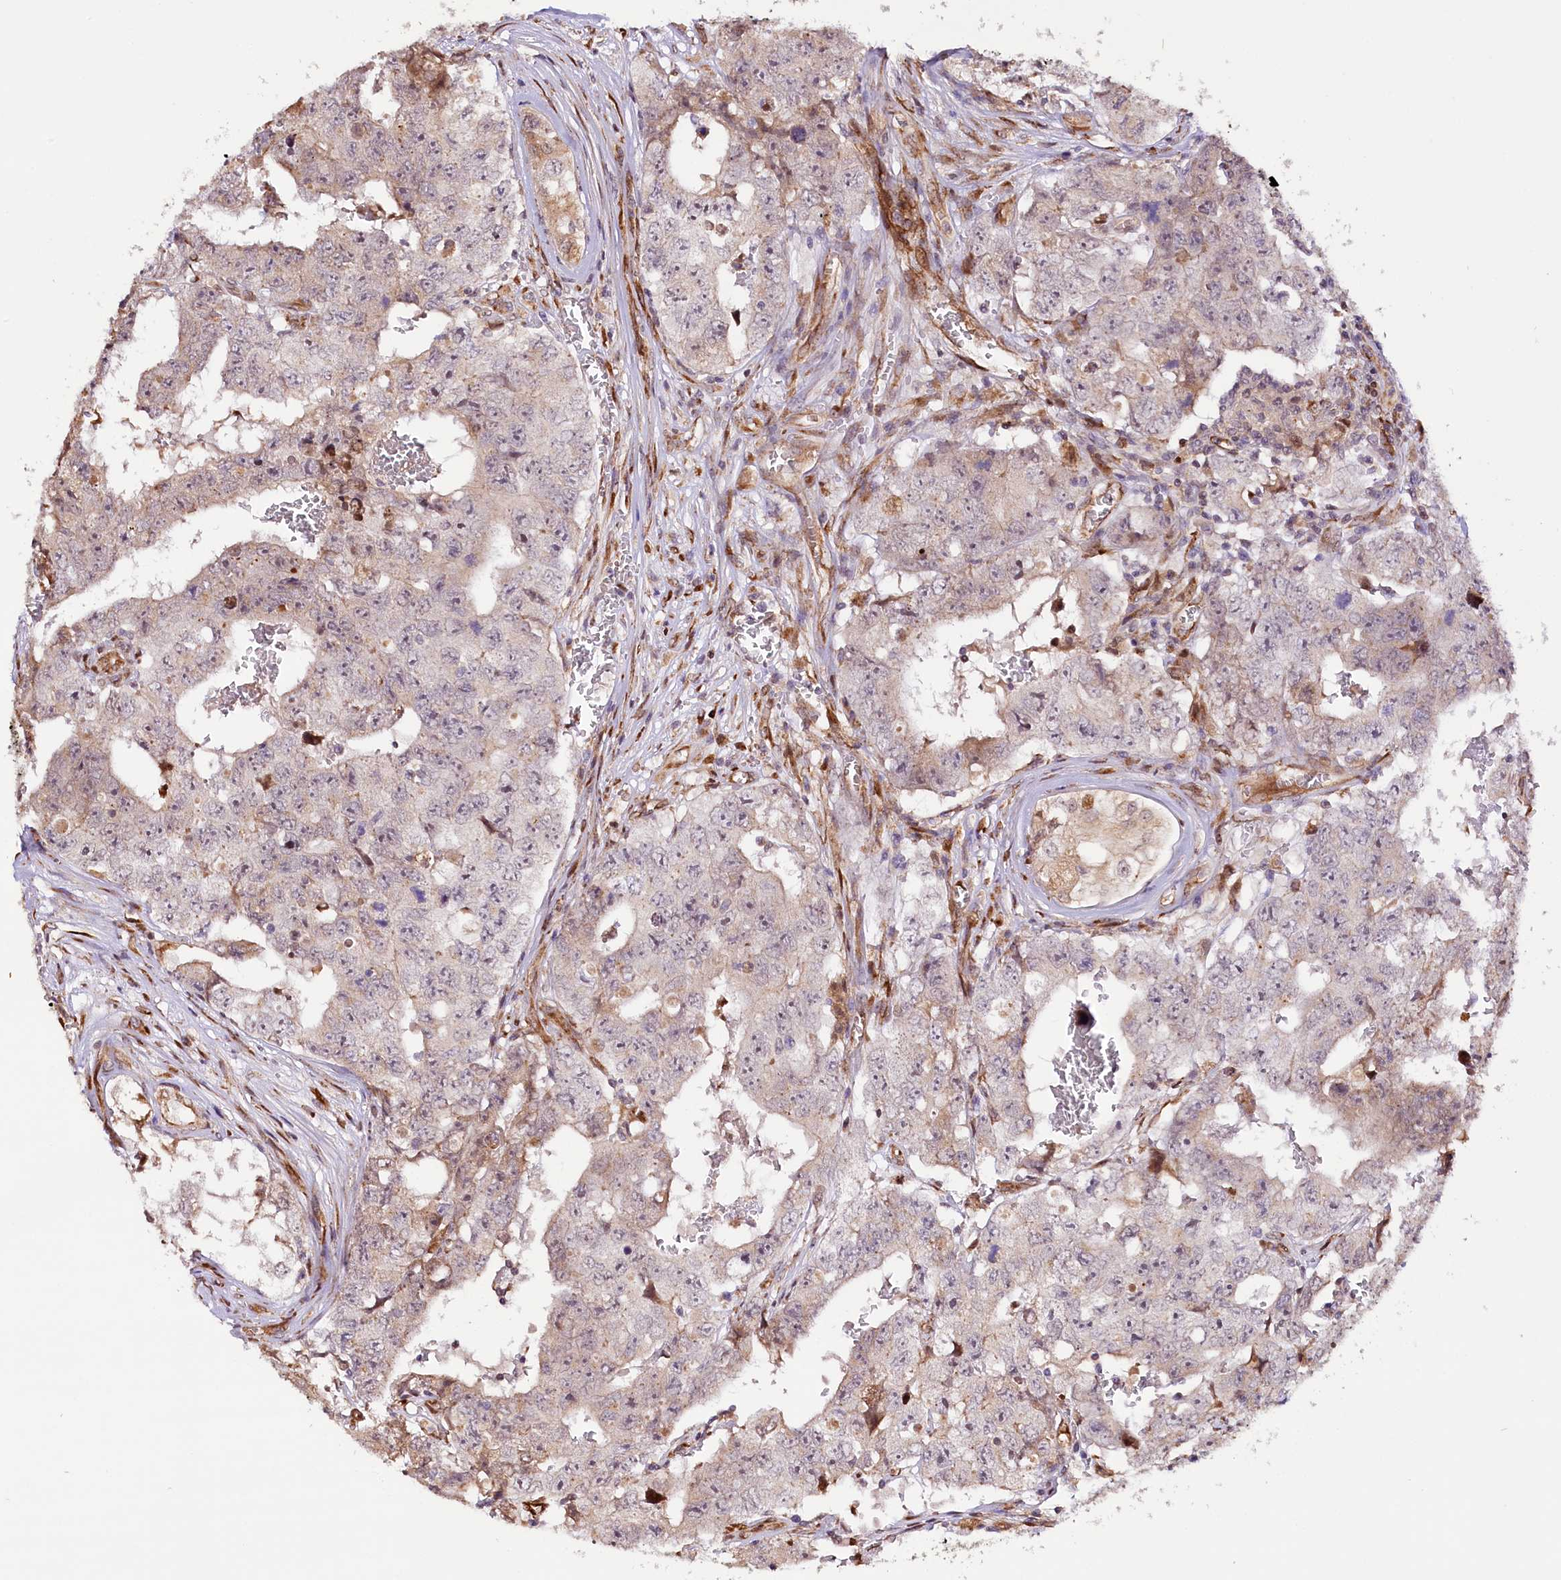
{"staining": {"intensity": "negative", "quantity": "none", "location": "none"}, "tissue": "testis cancer", "cell_type": "Tumor cells", "image_type": "cancer", "snomed": [{"axis": "morphology", "description": "Carcinoma, Embryonal, NOS"}, {"axis": "topography", "description": "Testis"}], "caption": "This photomicrograph is of testis embryonal carcinoma stained with immunohistochemistry to label a protein in brown with the nuclei are counter-stained blue. There is no positivity in tumor cells.", "gene": "CUTC", "patient": {"sex": "male", "age": 17}}